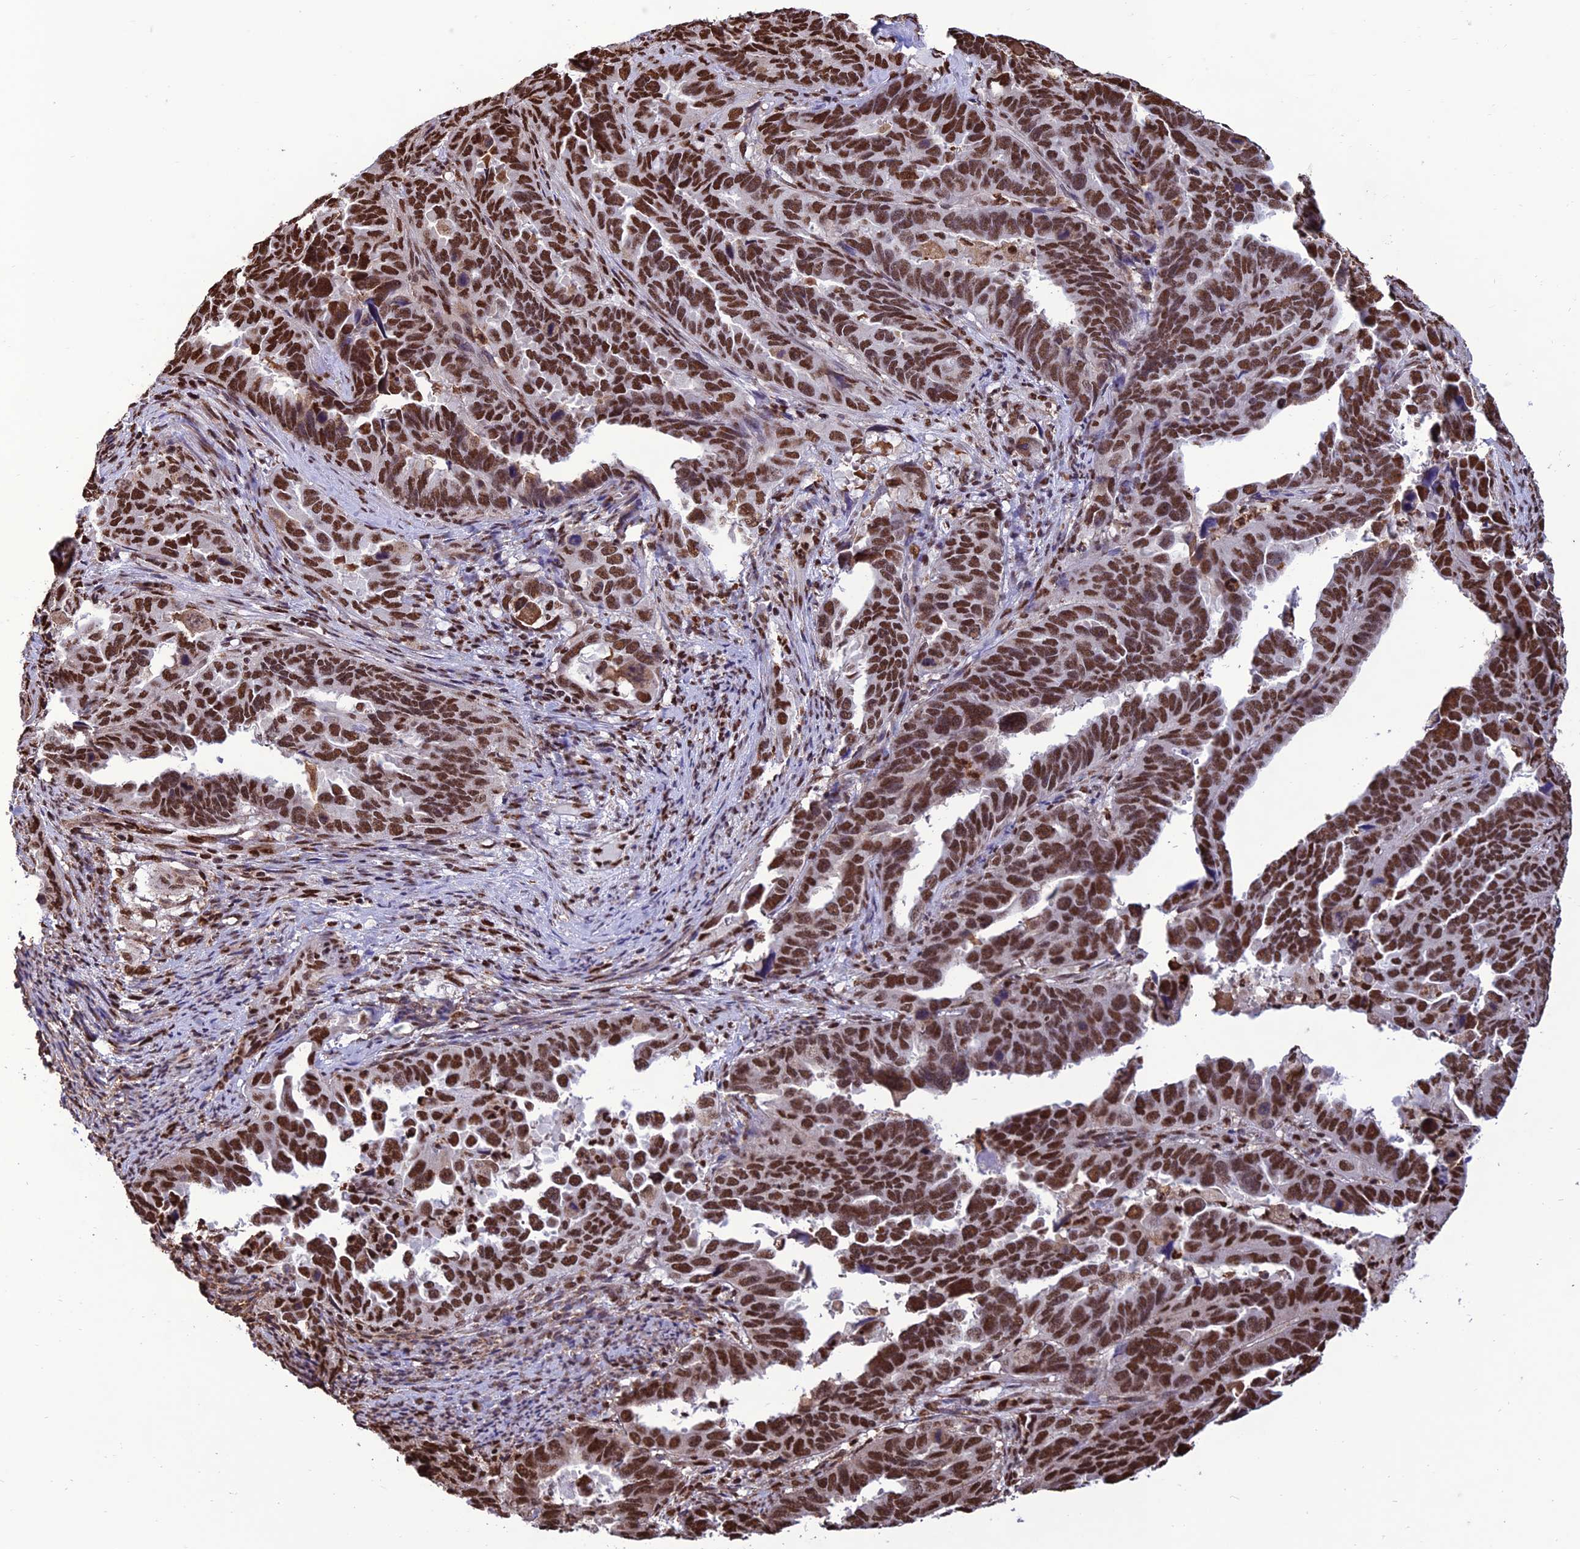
{"staining": {"intensity": "strong", "quantity": ">75%", "location": "nuclear"}, "tissue": "endometrial cancer", "cell_type": "Tumor cells", "image_type": "cancer", "snomed": [{"axis": "morphology", "description": "Adenocarcinoma, NOS"}, {"axis": "topography", "description": "Endometrium"}], "caption": "Protein analysis of endometrial adenocarcinoma tissue demonstrates strong nuclear positivity in approximately >75% of tumor cells.", "gene": "INO80E", "patient": {"sex": "female", "age": 65}}